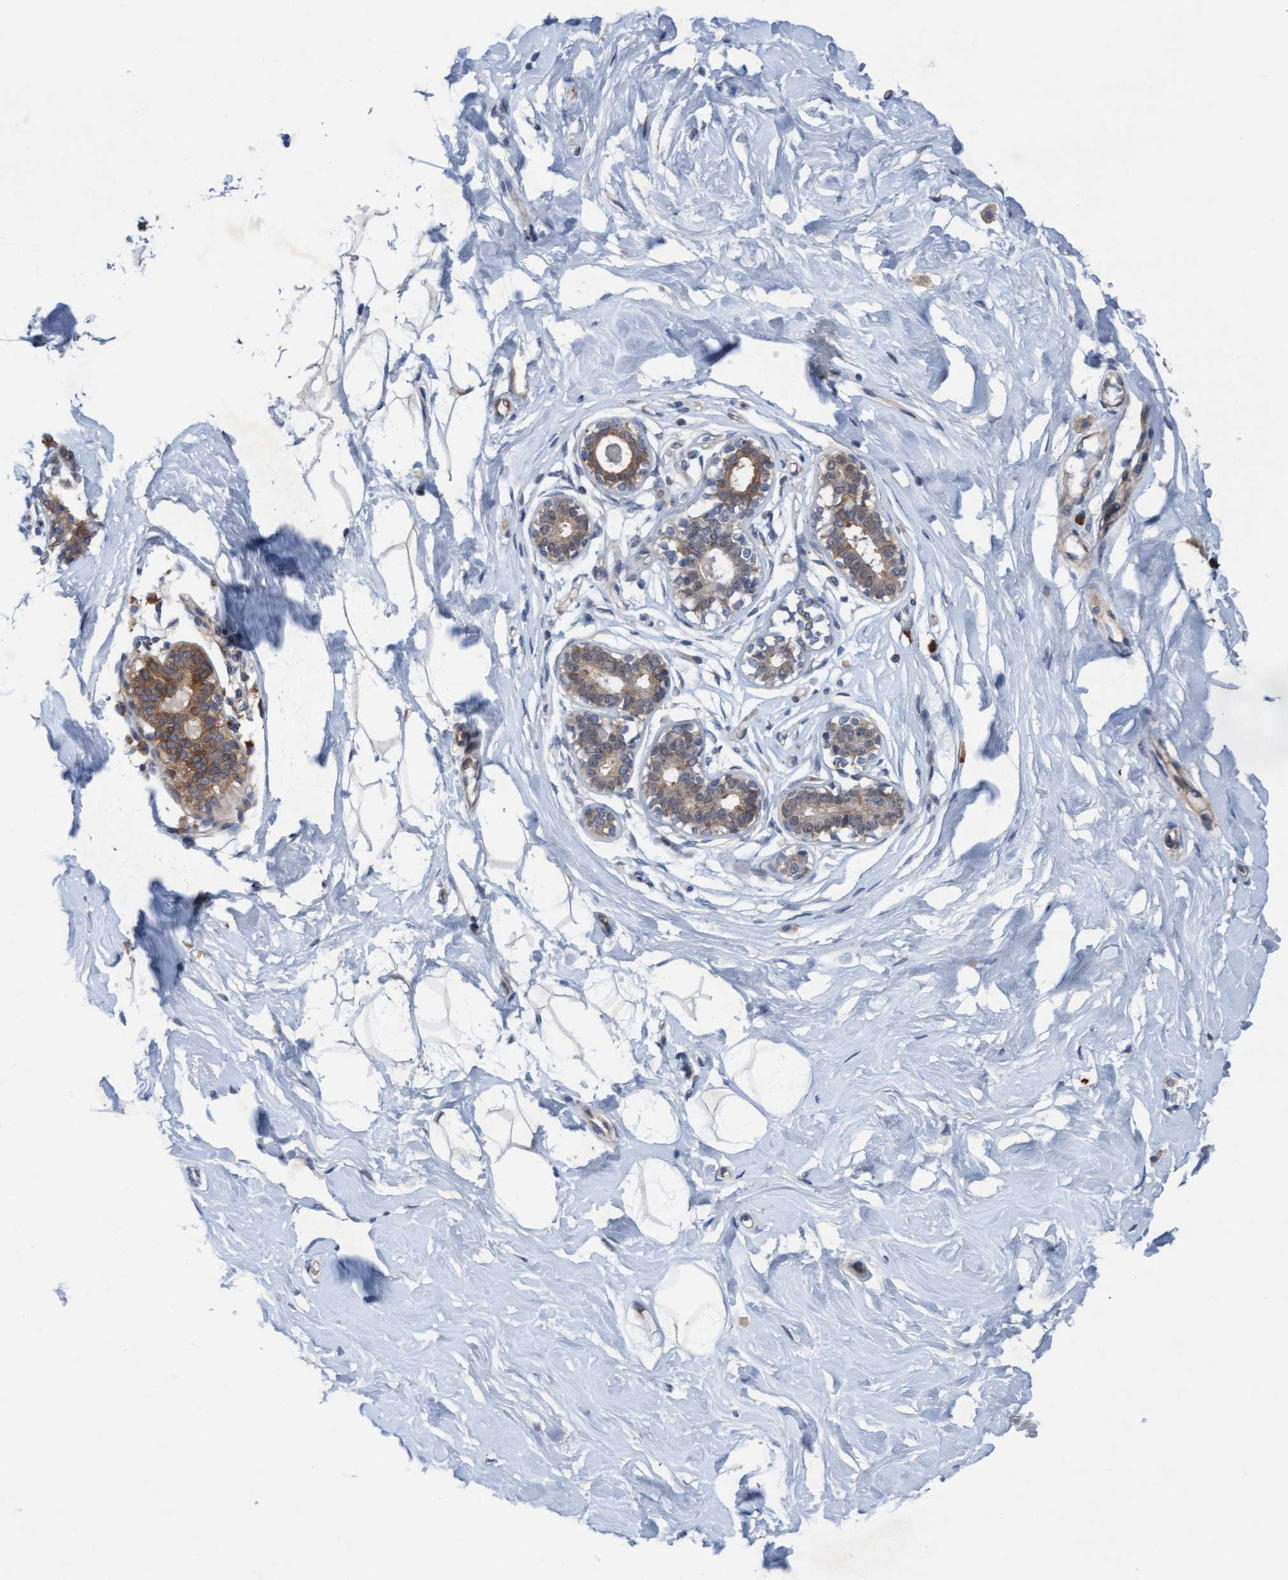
{"staining": {"intensity": "negative", "quantity": "none", "location": "none"}, "tissue": "breast", "cell_type": "Adipocytes", "image_type": "normal", "snomed": [{"axis": "morphology", "description": "Normal tissue, NOS"}, {"axis": "topography", "description": "Breast"}], "caption": "Immunohistochemical staining of benign breast demonstrates no significant positivity in adipocytes. (DAB (3,3'-diaminobenzidine) immunohistochemistry with hematoxylin counter stain).", "gene": "PLCD1", "patient": {"sex": "female", "age": 23}}